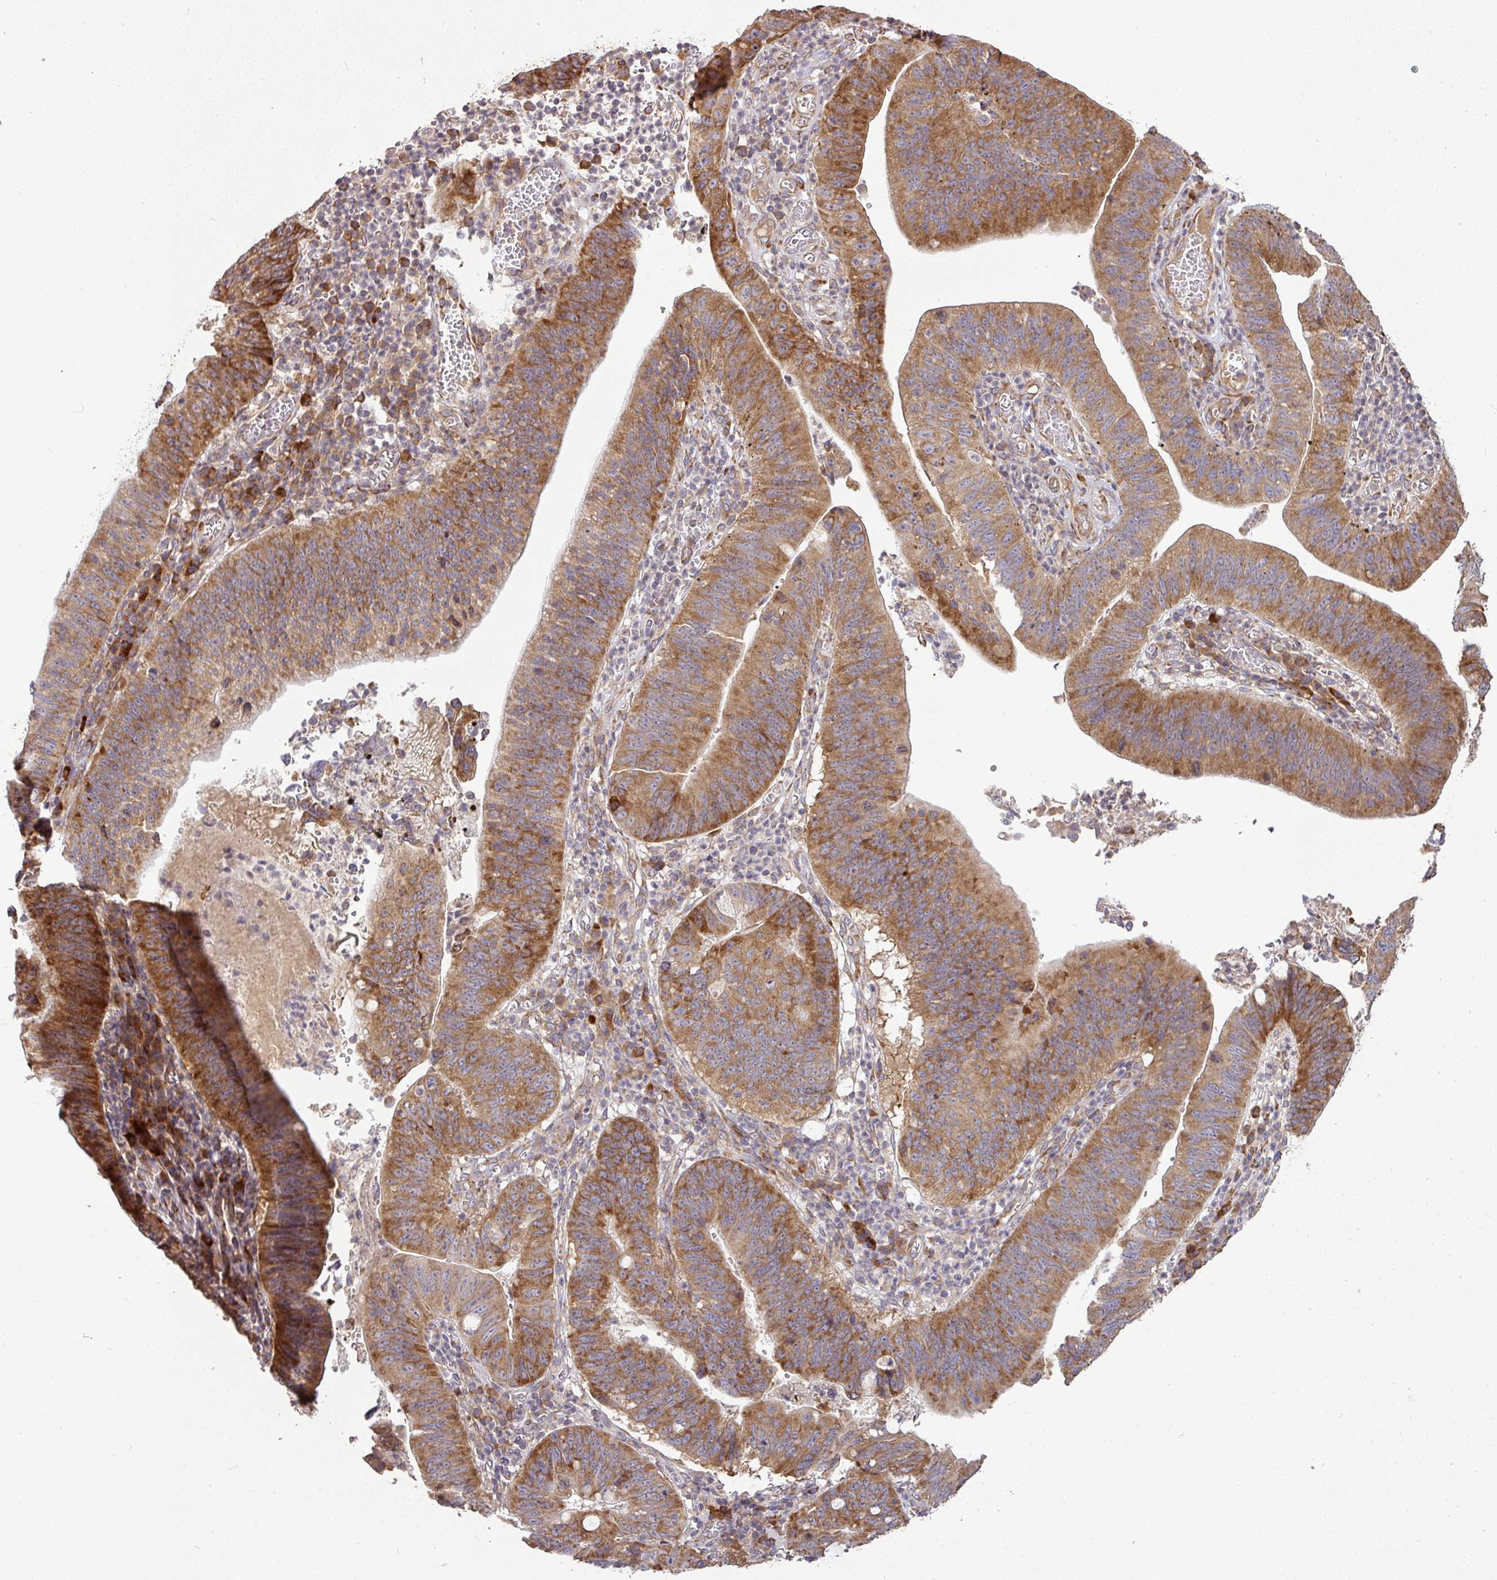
{"staining": {"intensity": "moderate", "quantity": ">75%", "location": "cytoplasmic/membranous"}, "tissue": "stomach cancer", "cell_type": "Tumor cells", "image_type": "cancer", "snomed": [{"axis": "morphology", "description": "Adenocarcinoma, NOS"}, {"axis": "topography", "description": "Stomach"}], "caption": "Approximately >75% of tumor cells in human stomach cancer (adenocarcinoma) reveal moderate cytoplasmic/membranous protein positivity as visualized by brown immunohistochemical staining.", "gene": "GALP", "patient": {"sex": "male", "age": 59}}